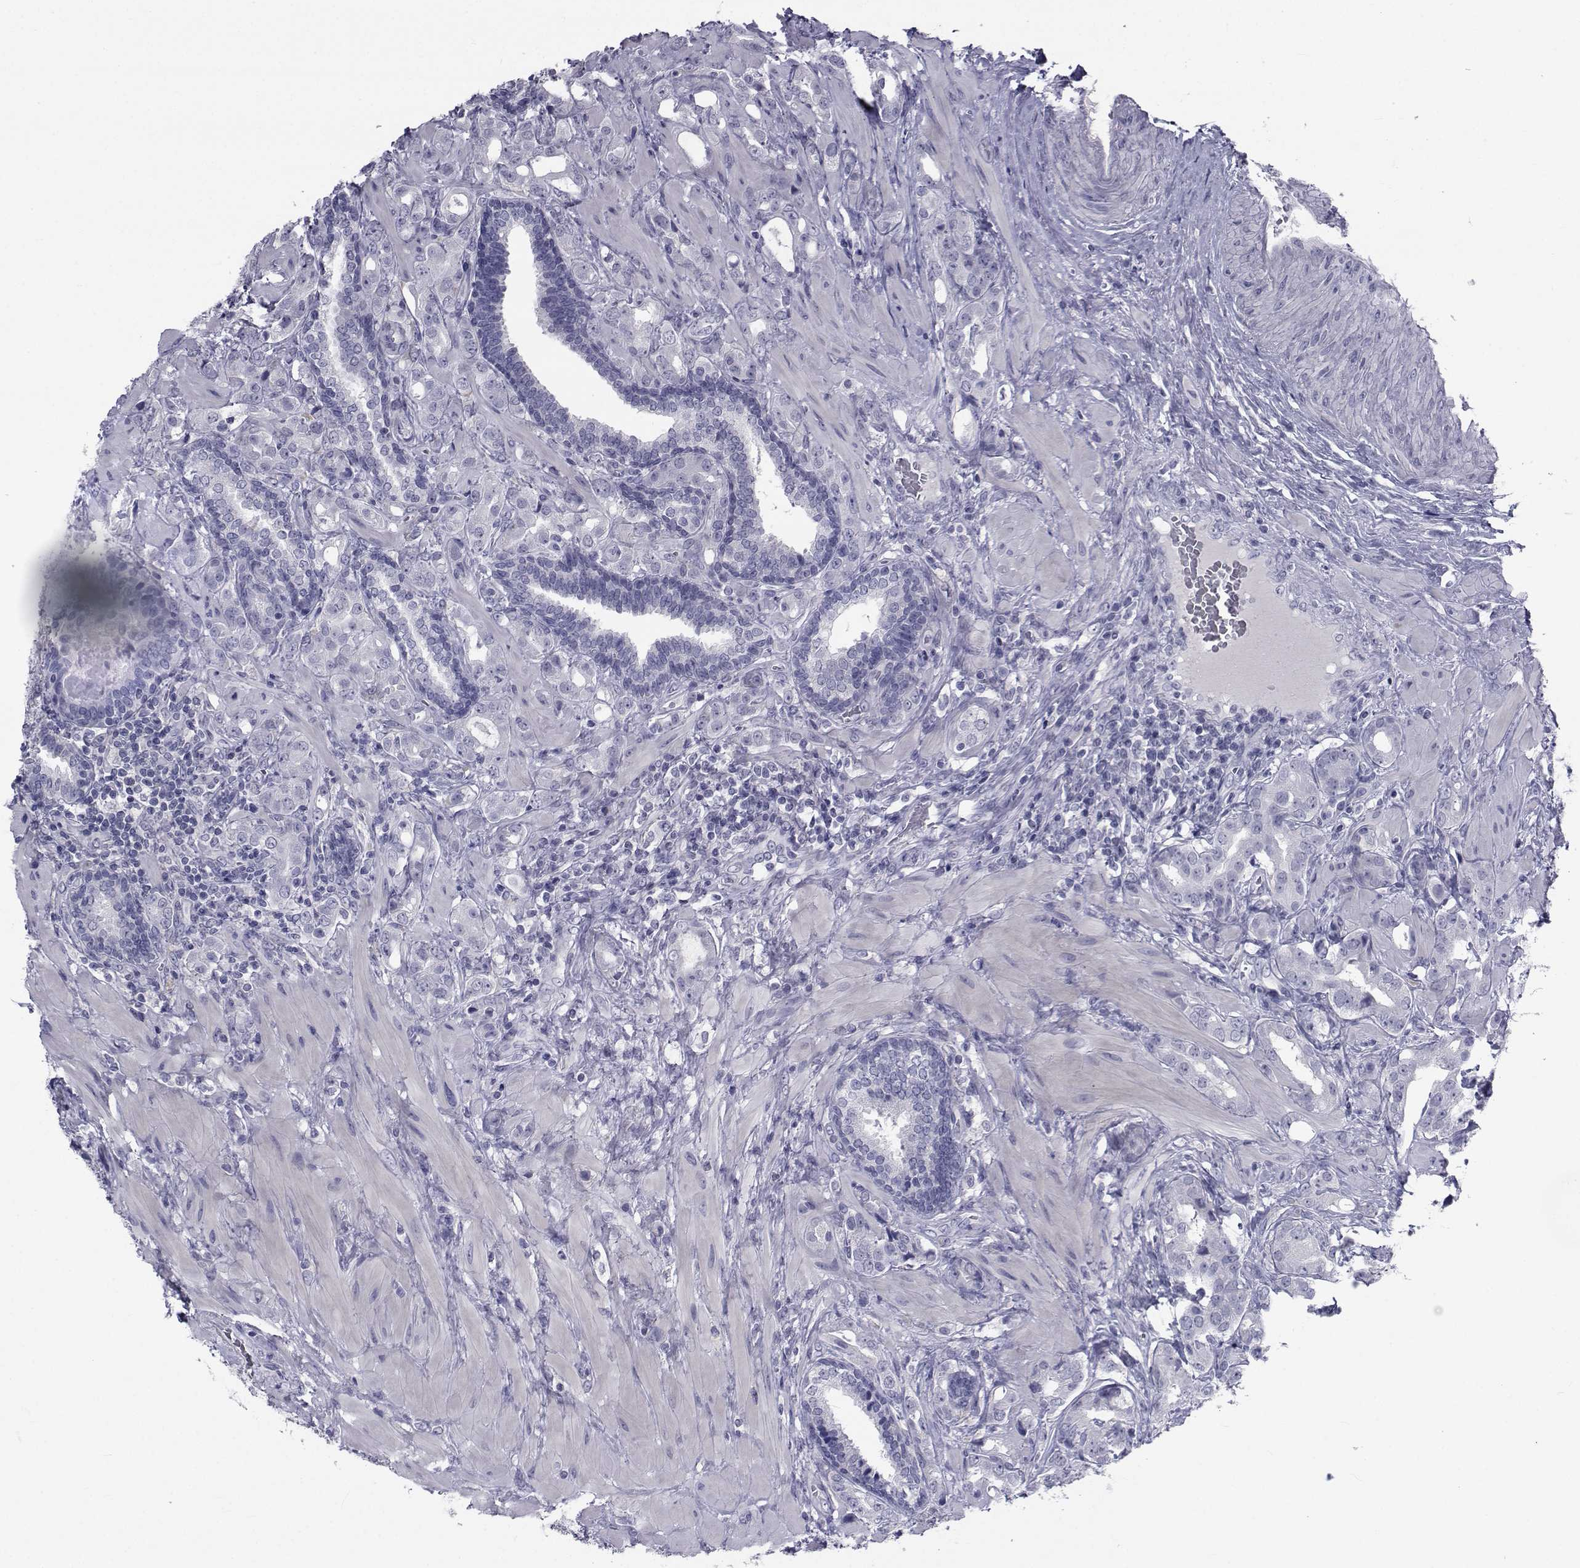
{"staining": {"intensity": "negative", "quantity": "none", "location": "none"}, "tissue": "prostate cancer", "cell_type": "Tumor cells", "image_type": "cancer", "snomed": [{"axis": "morphology", "description": "Adenocarcinoma, NOS"}, {"axis": "topography", "description": "Prostate"}], "caption": "This is an IHC histopathology image of adenocarcinoma (prostate). There is no positivity in tumor cells.", "gene": "CHRNA1", "patient": {"sex": "male", "age": 57}}